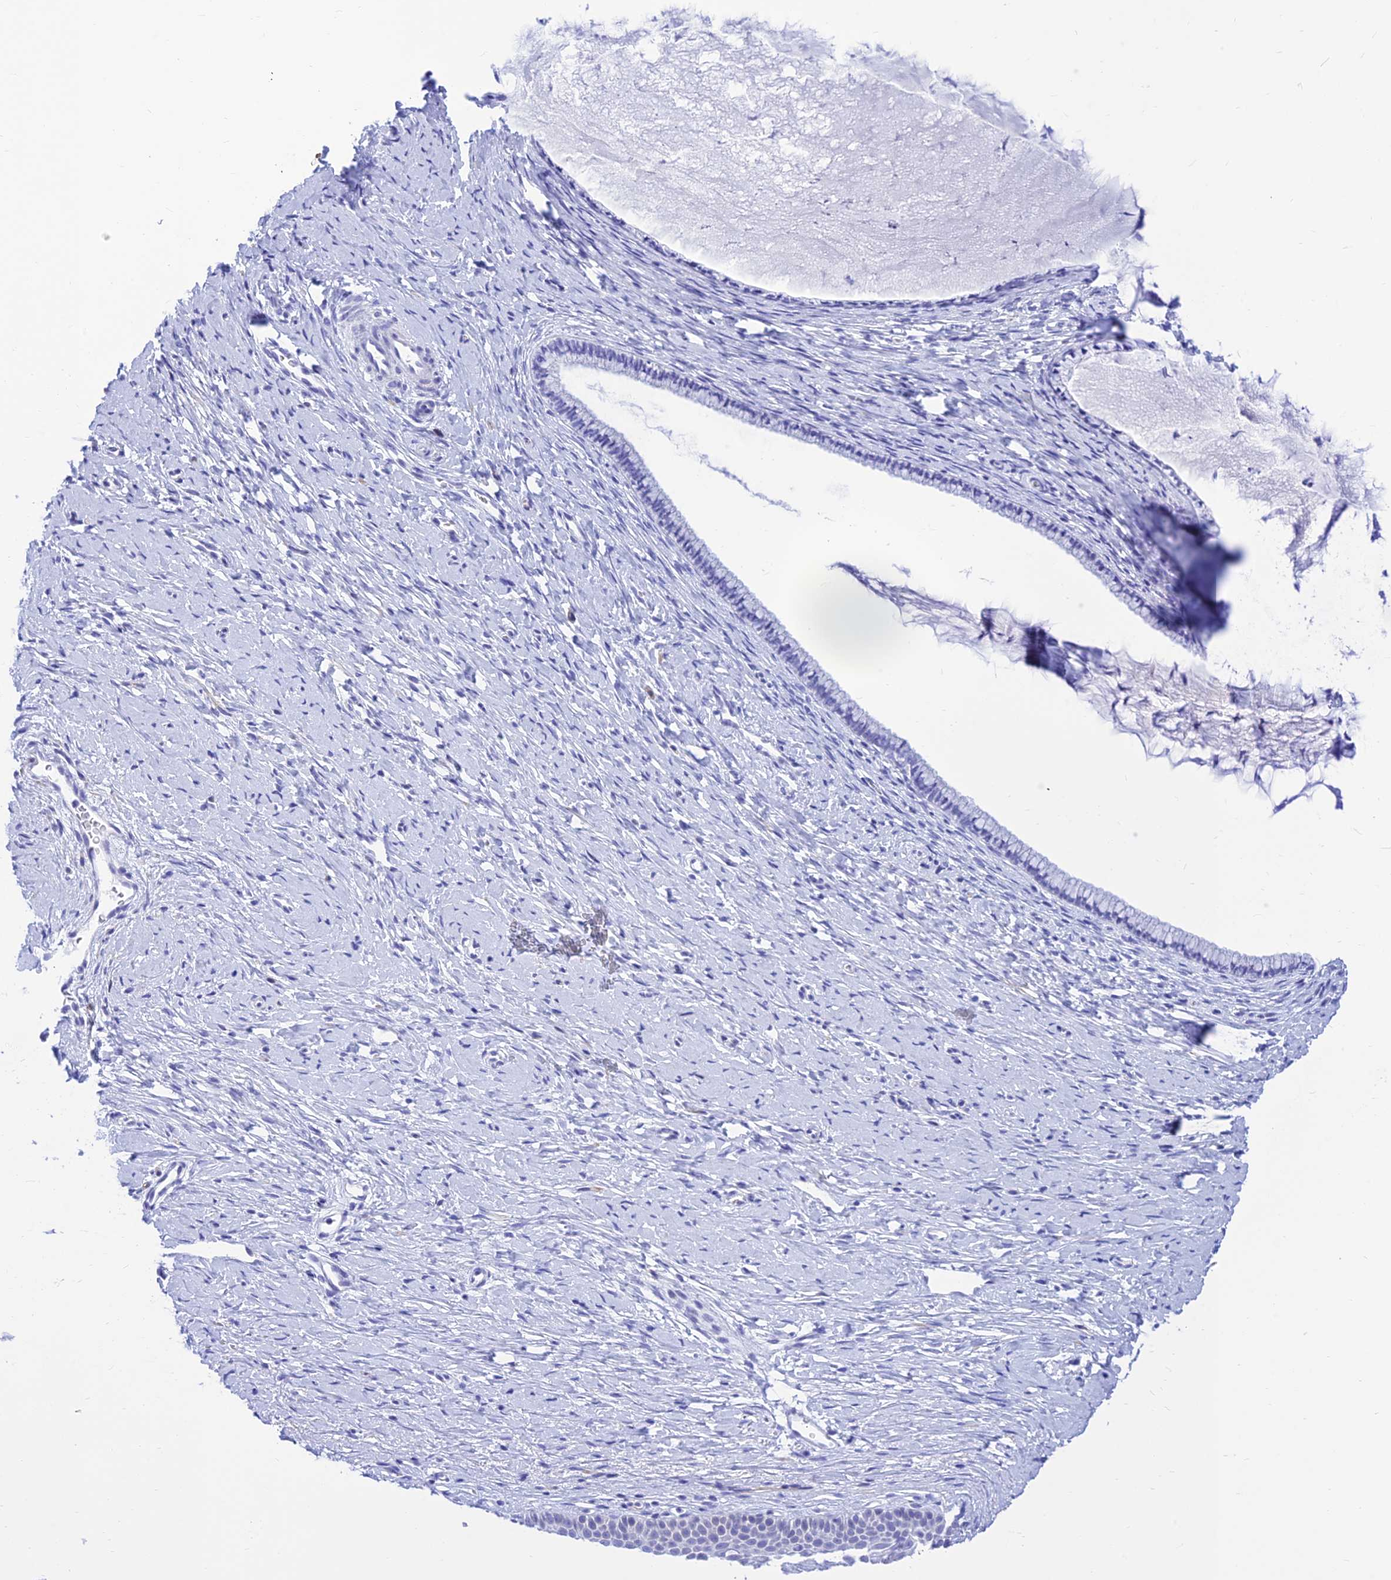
{"staining": {"intensity": "negative", "quantity": "none", "location": "none"}, "tissue": "cervix", "cell_type": "Glandular cells", "image_type": "normal", "snomed": [{"axis": "morphology", "description": "Normal tissue, NOS"}, {"axis": "topography", "description": "Cervix"}], "caption": "Immunohistochemistry of unremarkable human cervix exhibits no positivity in glandular cells.", "gene": "PRNP", "patient": {"sex": "female", "age": 36}}